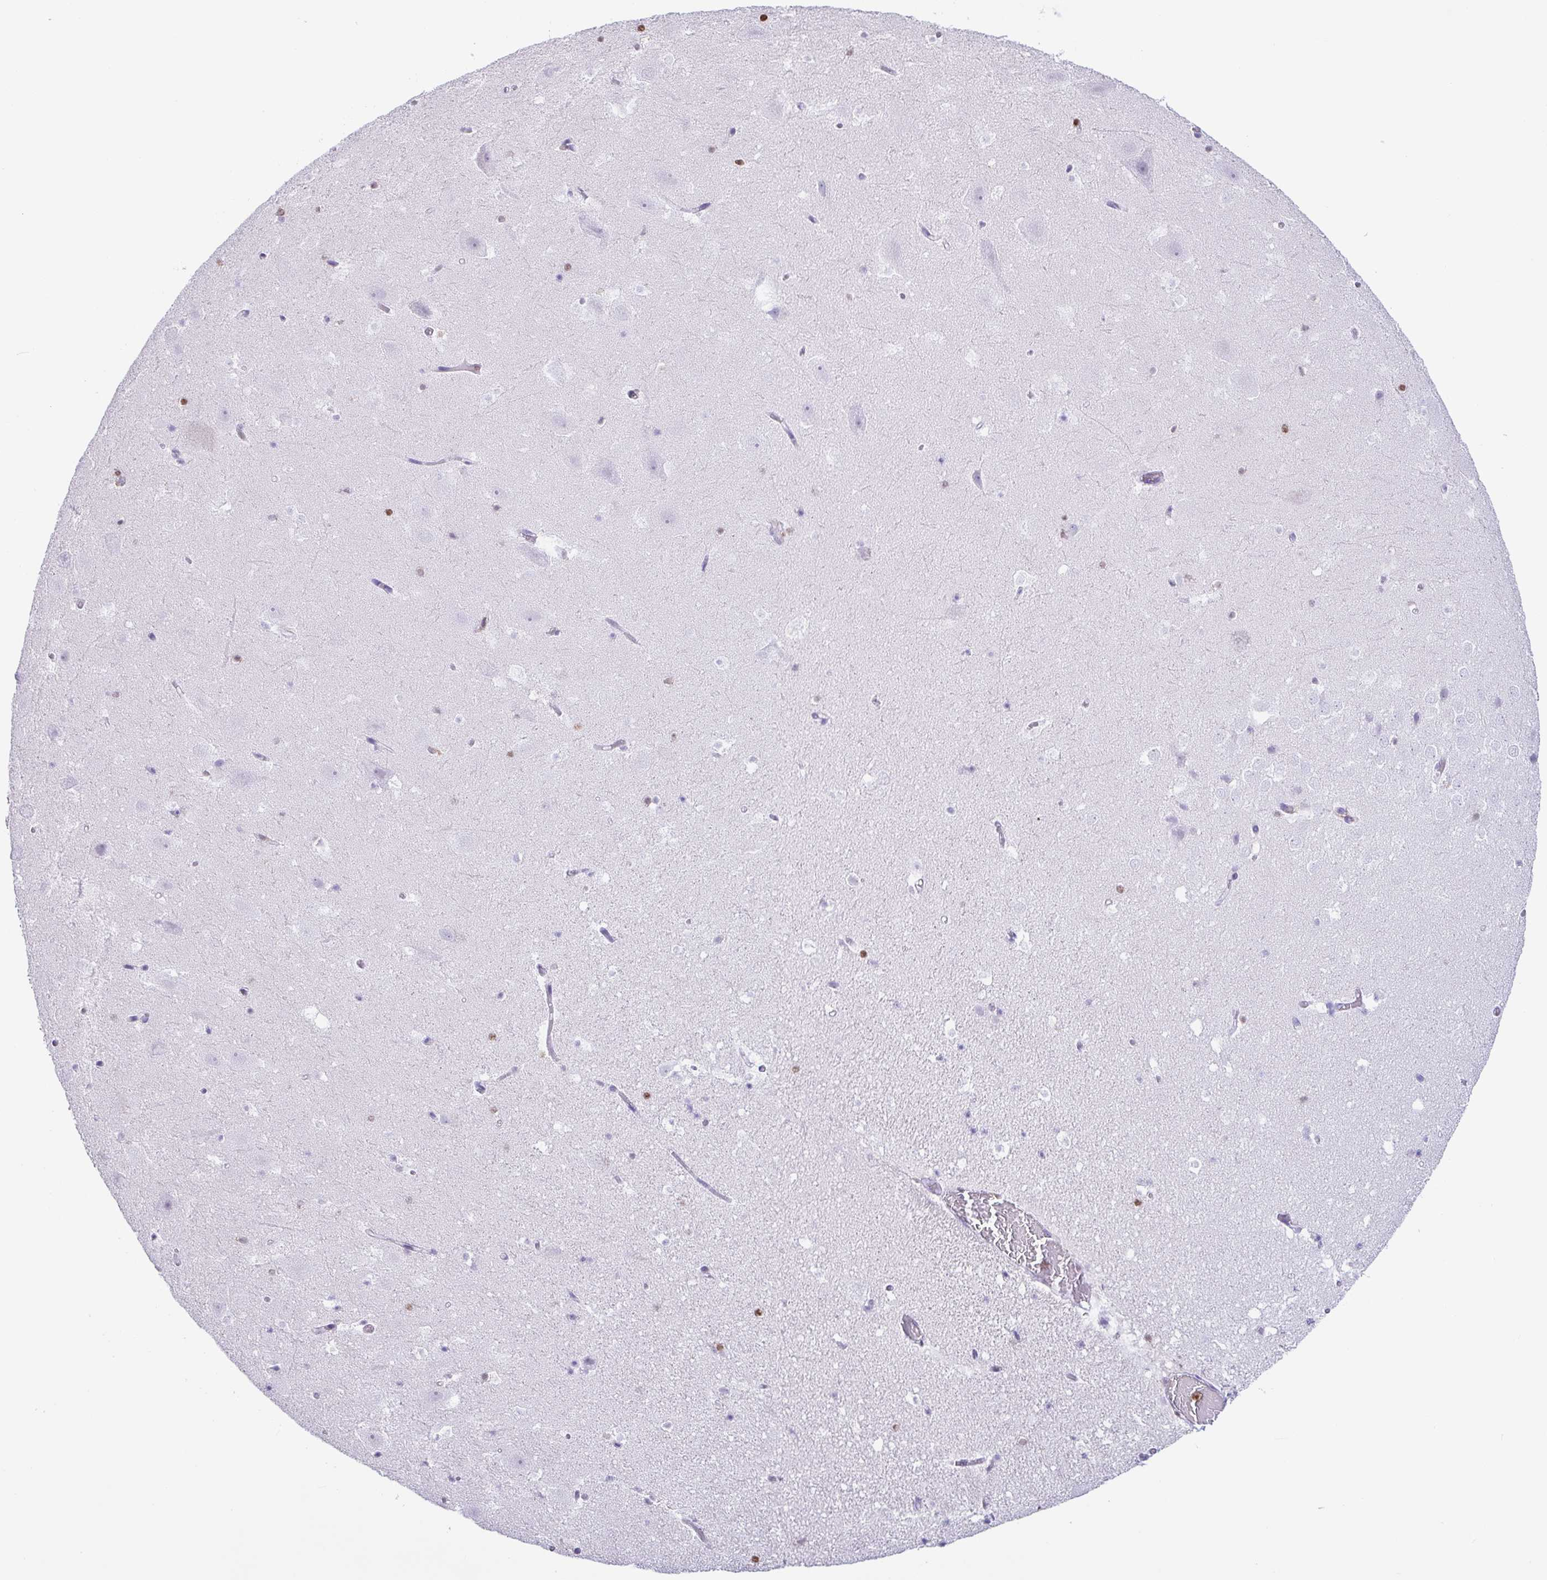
{"staining": {"intensity": "moderate", "quantity": "<25%", "location": "nuclear"}, "tissue": "hippocampus", "cell_type": "Glial cells", "image_type": "normal", "snomed": [{"axis": "morphology", "description": "Normal tissue, NOS"}, {"axis": "topography", "description": "Hippocampus"}], "caption": "Hippocampus stained with DAB (3,3'-diaminobenzidine) immunohistochemistry shows low levels of moderate nuclear positivity in about <25% of glial cells. (IHC, brightfield microscopy, high magnification).", "gene": "BTBD10", "patient": {"sex": "female", "age": 42}}